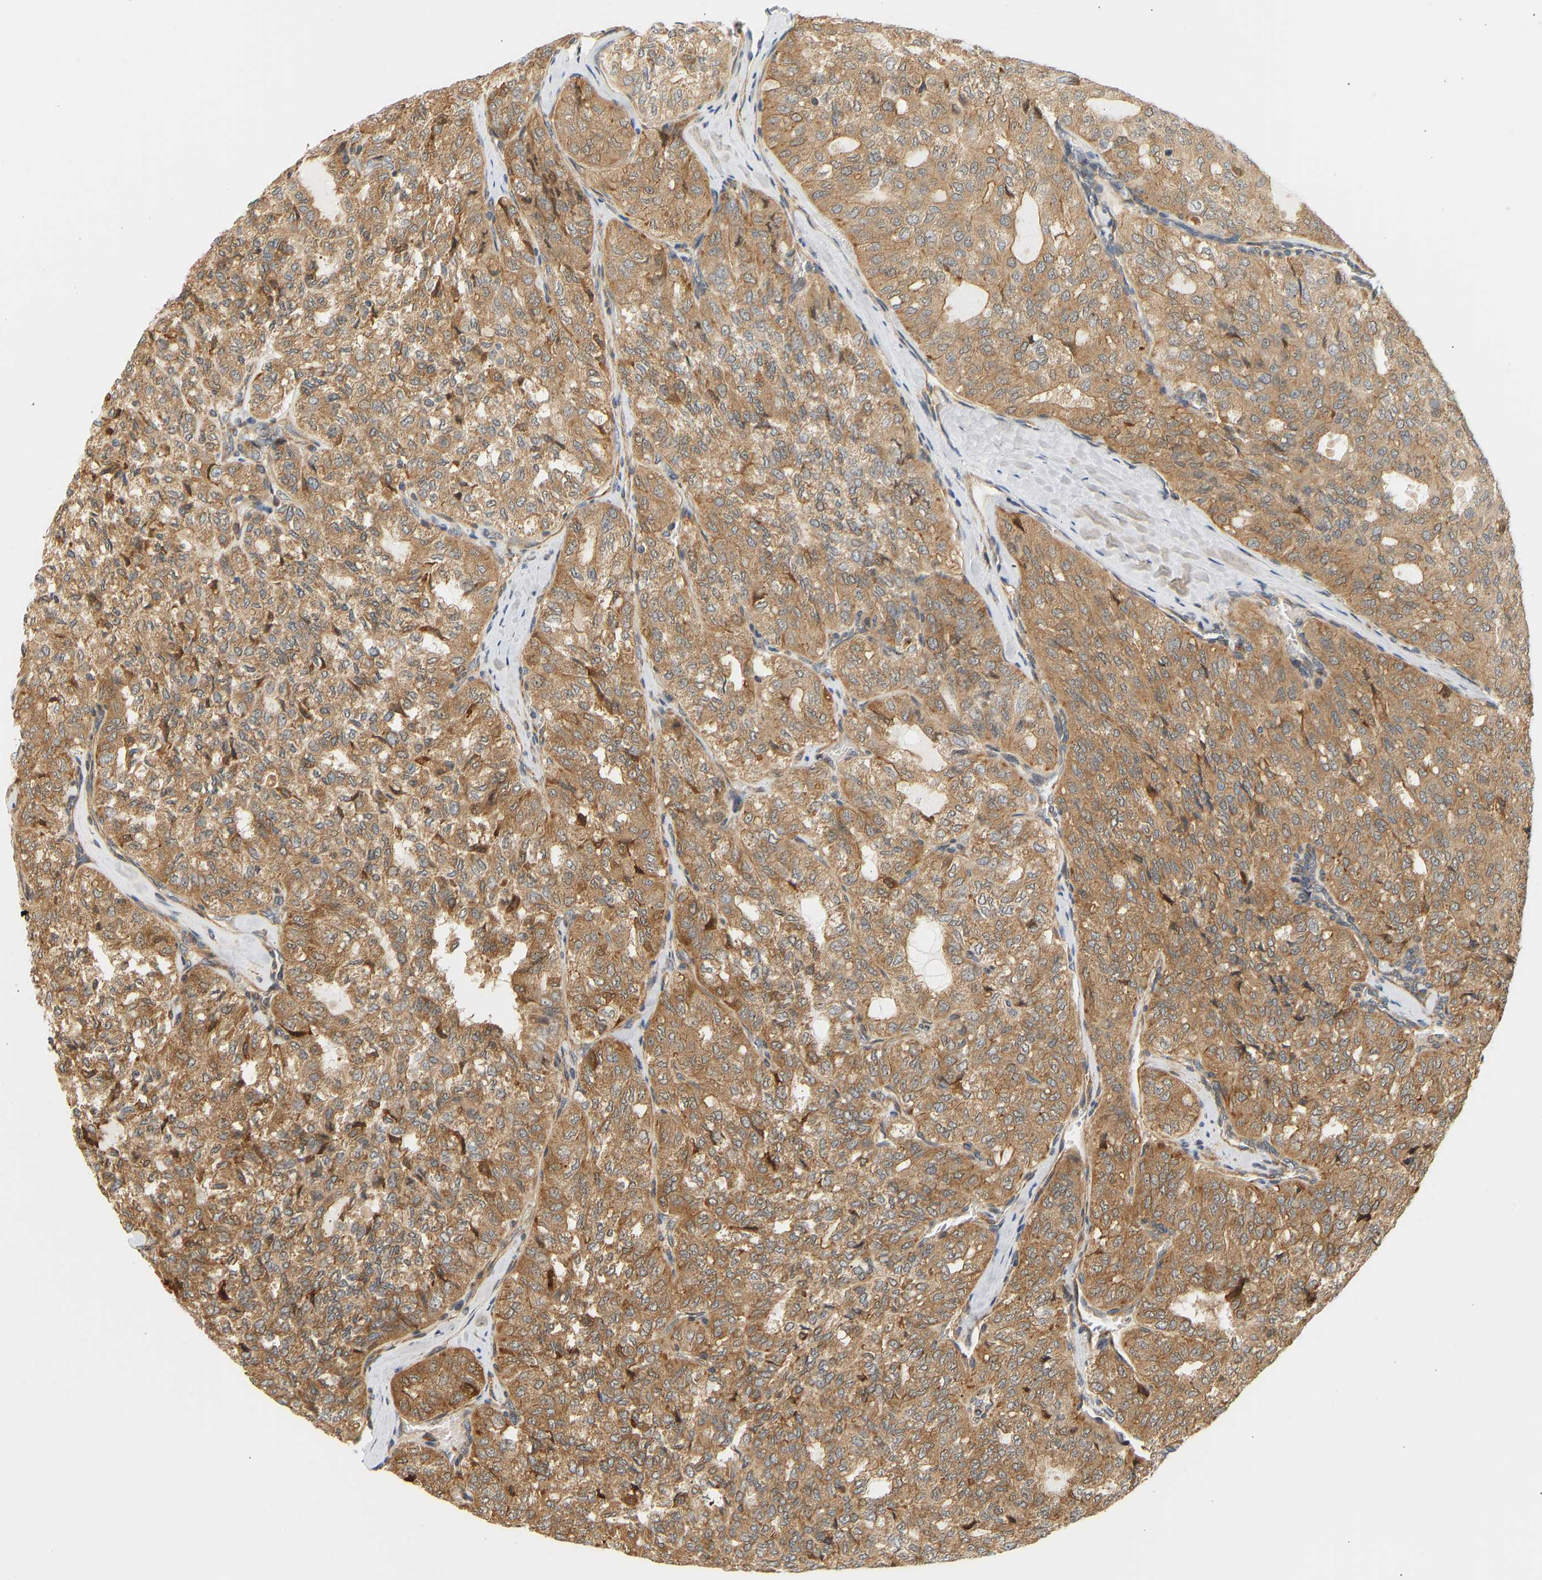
{"staining": {"intensity": "moderate", "quantity": ">75%", "location": "cytoplasmic/membranous"}, "tissue": "thyroid cancer", "cell_type": "Tumor cells", "image_type": "cancer", "snomed": [{"axis": "morphology", "description": "Follicular adenoma carcinoma, NOS"}, {"axis": "topography", "description": "Thyroid gland"}], "caption": "Immunohistochemistry (IHC) staining of thyroid cancer (follicular adenoma carcinoma), which displays medium levels of moderate cytoplasmic/membranous staining in approximately >75% of tumor cells indicating moderate cytoplasmic/membranous protein staining. The staining was performed using DAB (brown) for protein detection and nuclei were counterstained in hematoxylin (blue).", "gene": "CEP57", "patient": {"sex": "male", "age": 75}}